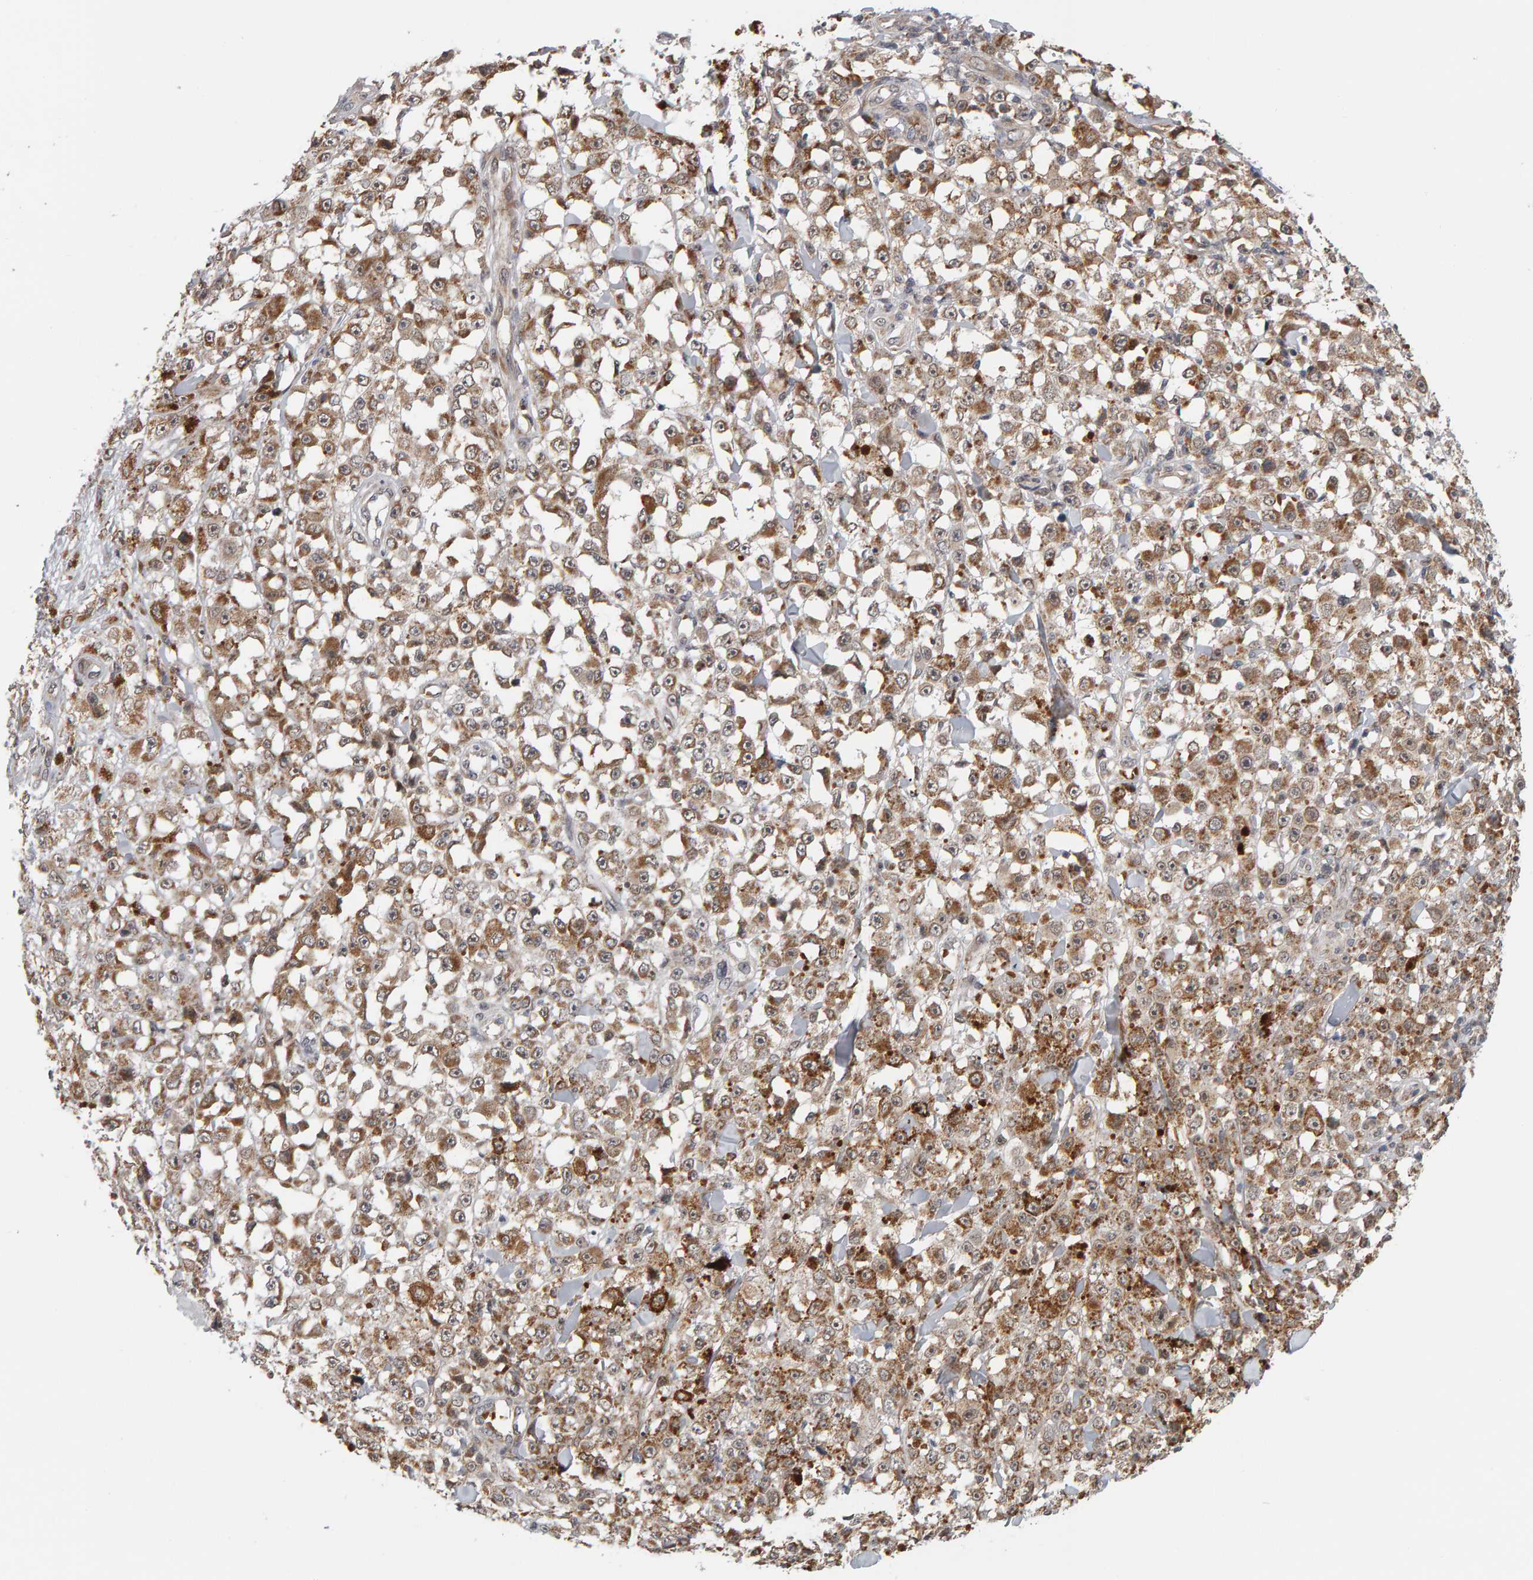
{"staining": {"intensity": "moderate", "quantity": ">75%", "location": "cytoplasmic/membranous"}, "tissue": "melanoma", "cell_type": "Tumor cells", "image_type": "cancer", "snomed": [{"axis": "morphology", "description": "Malignant melanoma, NOS"}, {"axis": "topography", "description": "Skin"}], "caption": "Melanoma was stained to show a protein in brown. There is medium levels of moderate cytoplasmic/membranous staining in approximately >75% of tumor cells.", "gene": "DAP3", "patient": {"sex": "female", "age": 82}}